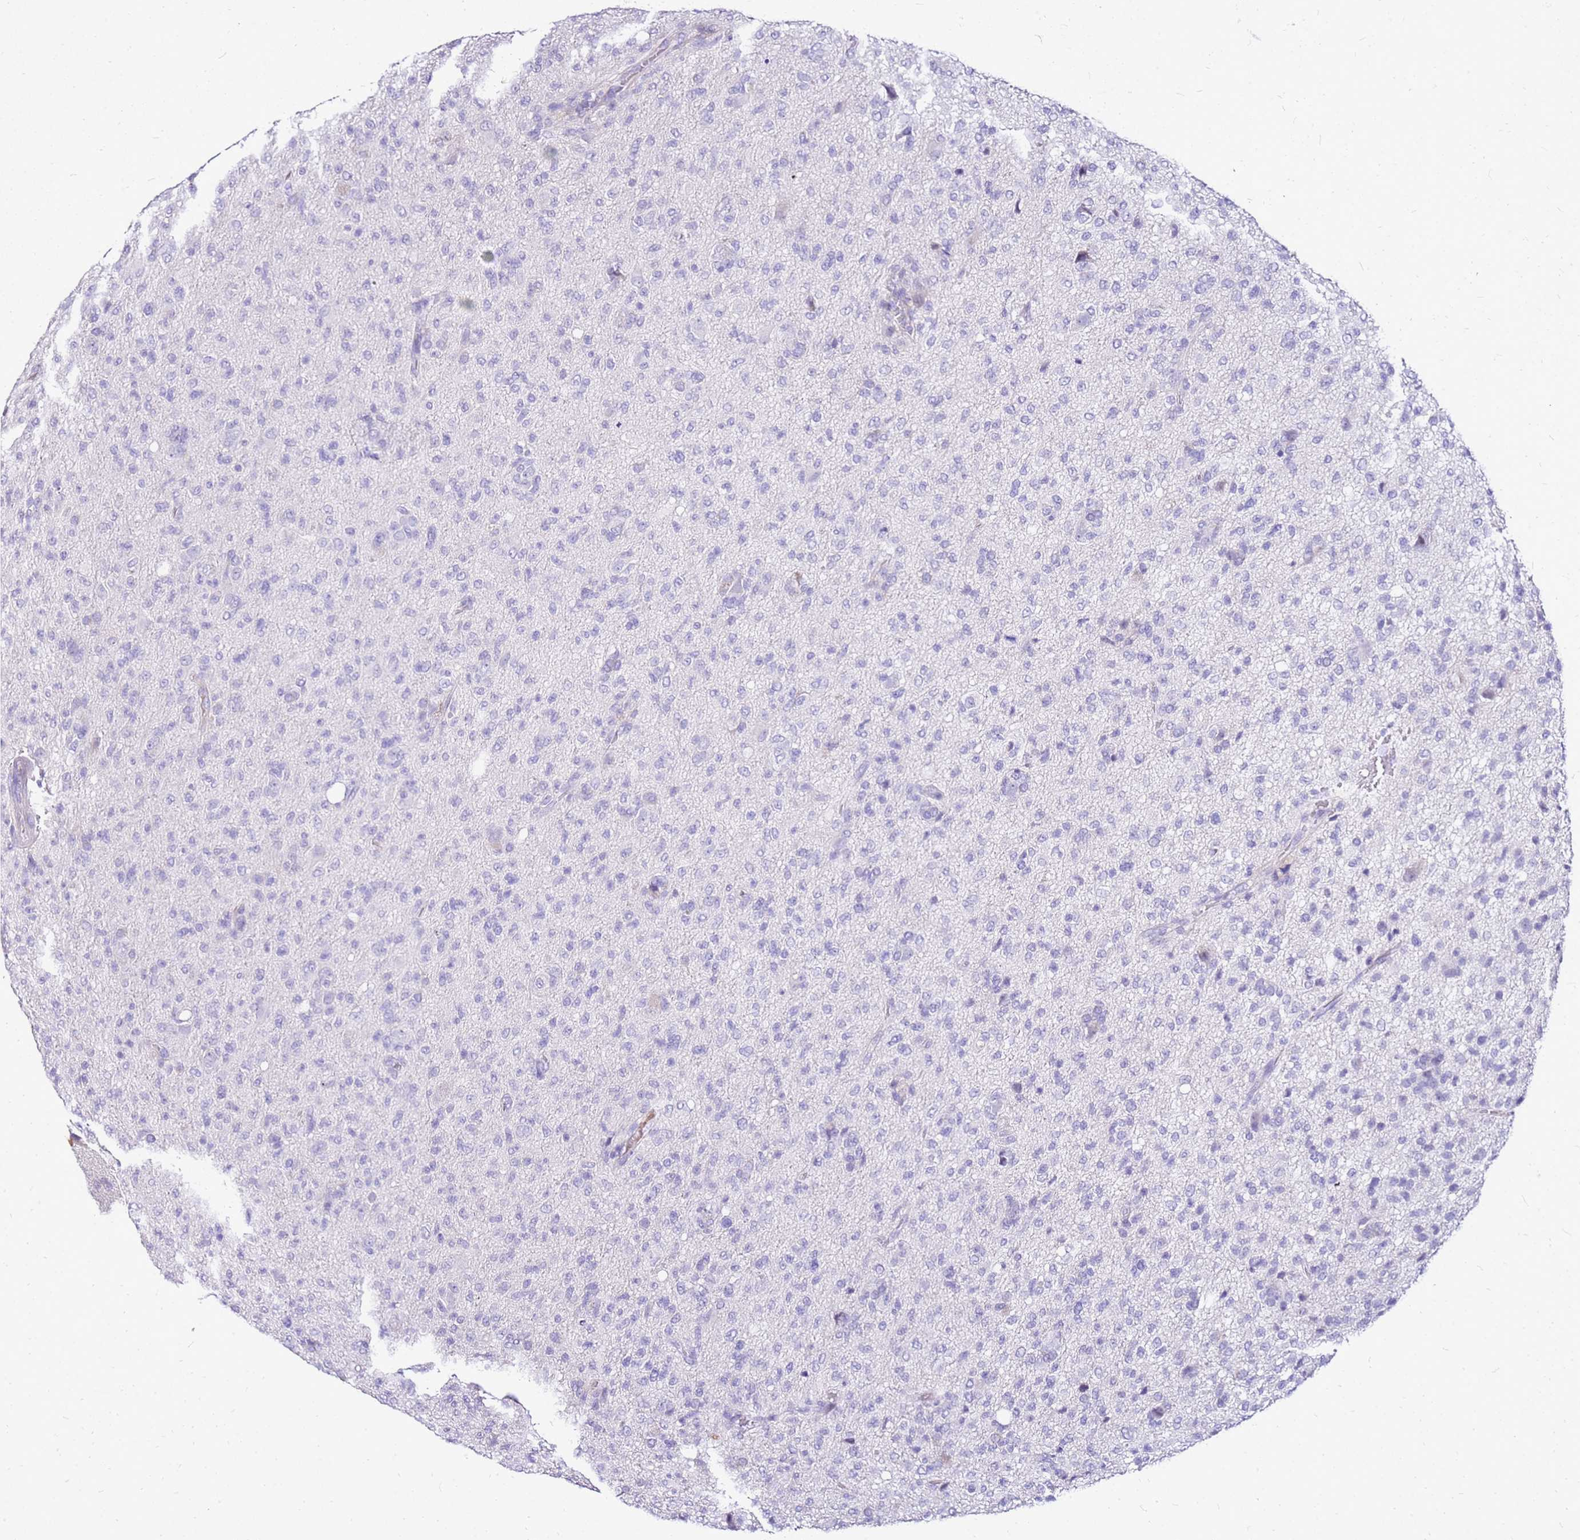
{"staining": {"intensity": "negative", "quantity": "none", "location": "none"}, "tissue": "glioma", "cell_type": "Tumor cells", "image_type": "cancer", "snomed": [{"axis": "morphology", "description": "Glioma, malignant, High grade"}, {"axis": "topography", "description": "Brain"}], "caption": "Immunohistochemistry (IHC) histopathology image of neoplastic tissue: malignant glioma (high-grade) stained with DAB (3,3'-diaminobenzidine) shows no significant protein expression in tumor cells. (DAB (3,3'-diaminobenzidine) immunohistochemistry, high magnification).", "gene": "DCDC2B", "patient": {"sex": "female", "age": 57}}